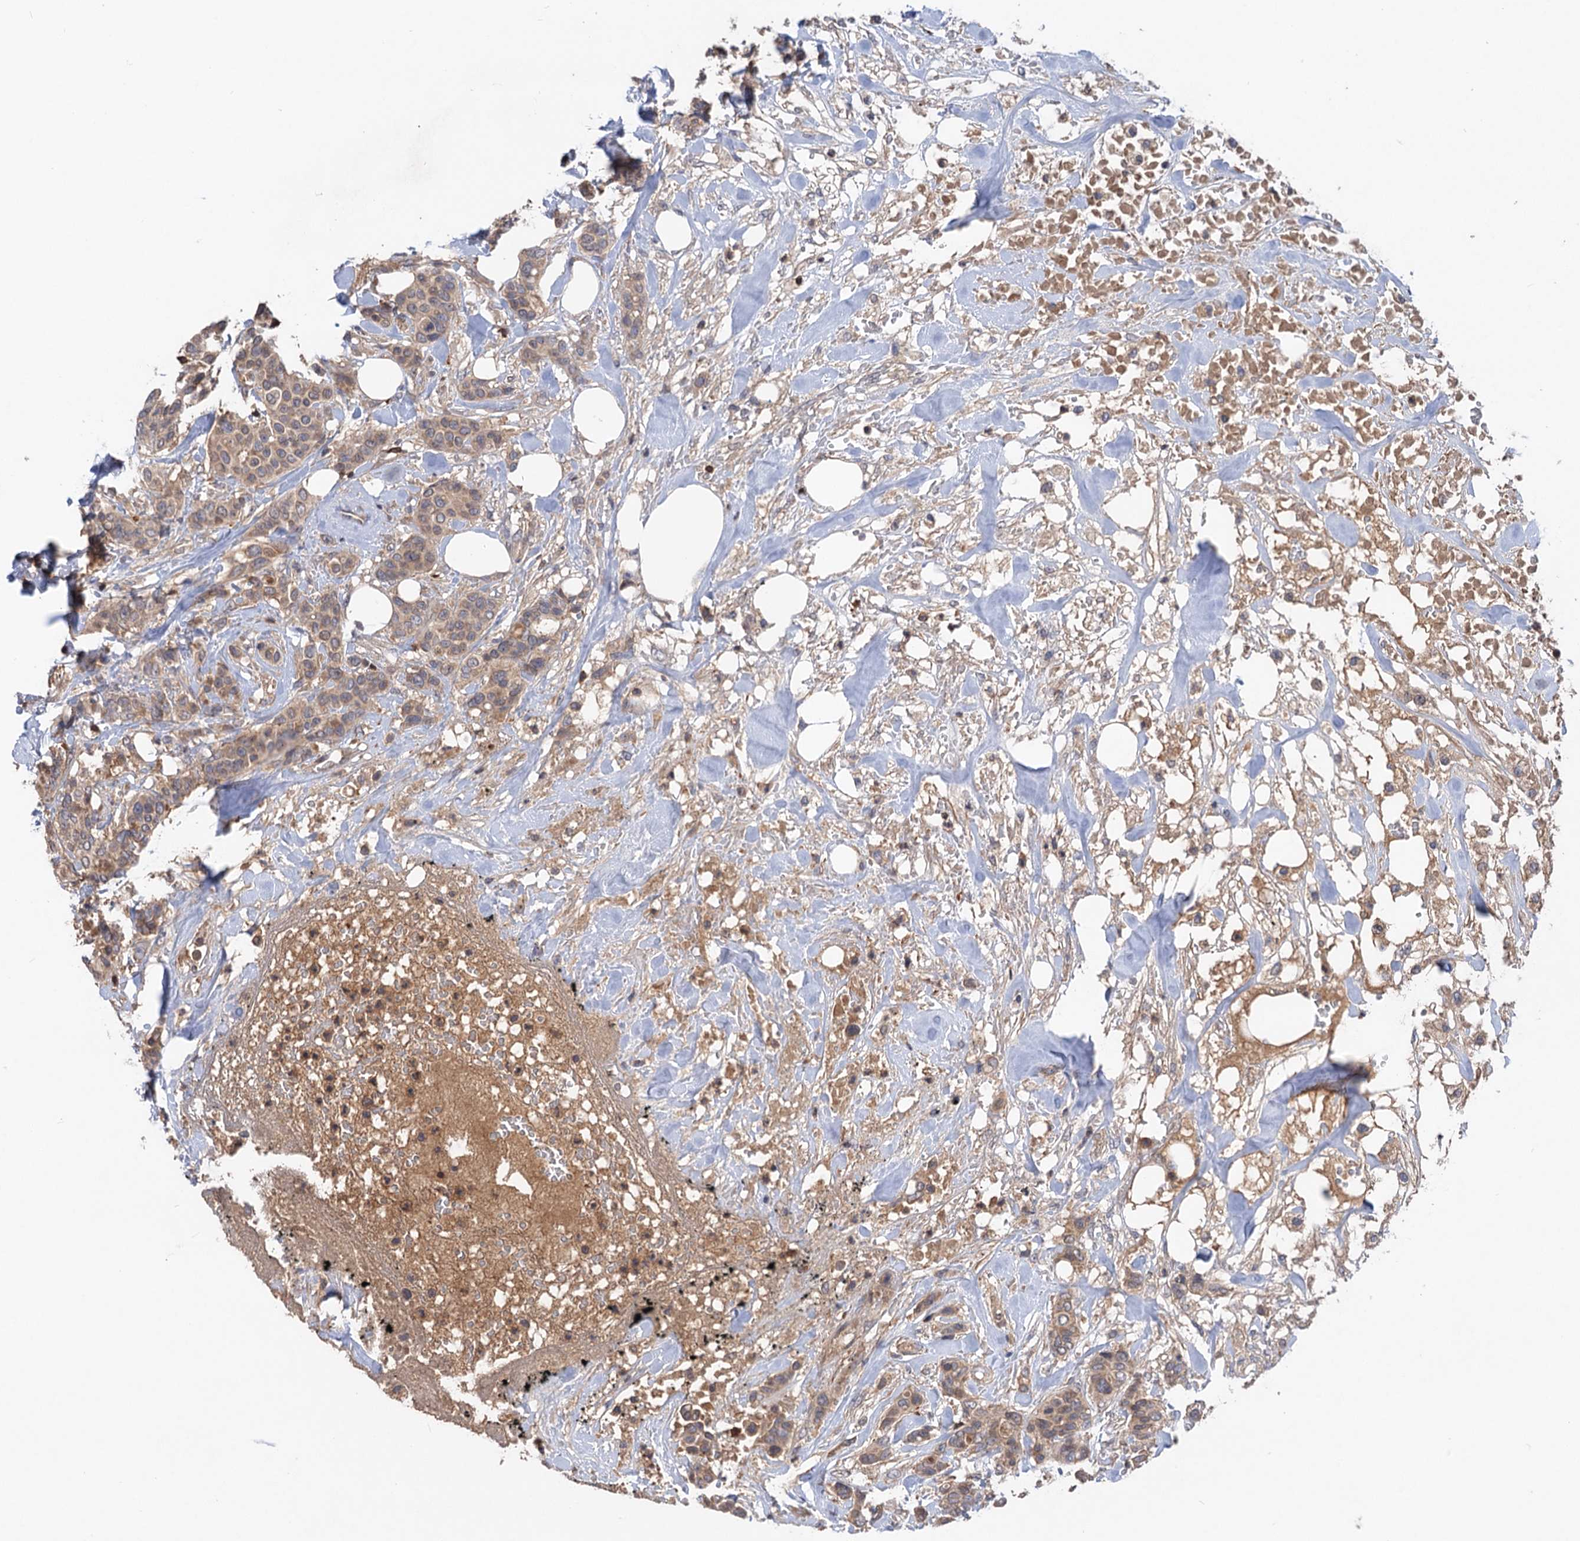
{"staining": {"intensity": "weak", "quantity": "<25%", "location": "cytoplasmic/membranous"}, "tissue": "breast cancer", "cell_type": "Tumor cells", "image_type": "cancer", "snomed": [{"axis": "morphology", "description": "Lobular carcinoma"}, {"axis": "topography", "description": "Breast"}], "caption": "High magnification brightfield microscopy of breast cancer (lobular carcinoma) stained with DAB (brown) and counterstained with hematoxylin (blue): tumor cells show no significant staining.", "gene": "DGKA", "patient": {"sex": "female", "age": 51}}